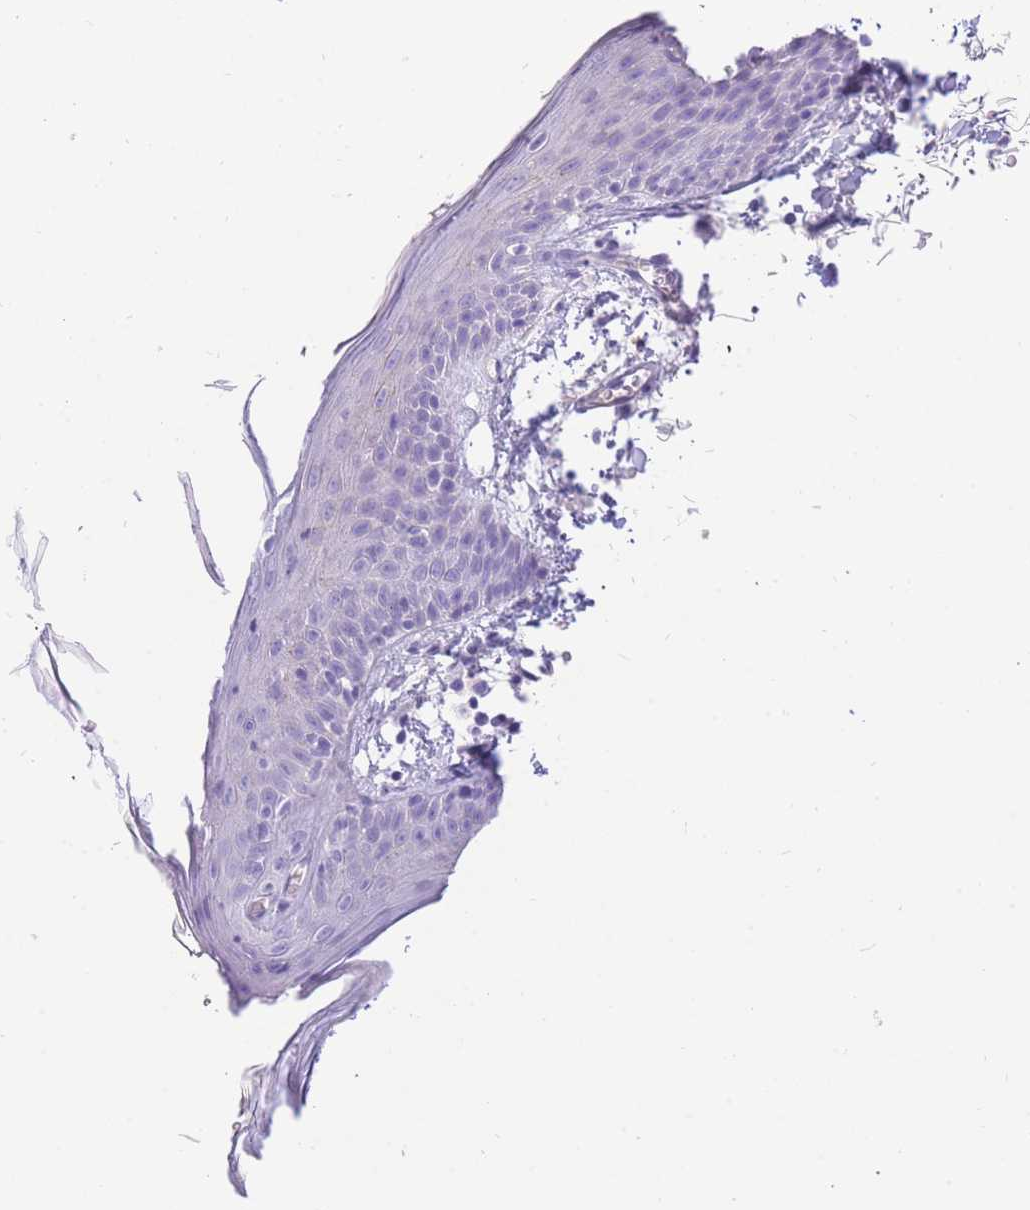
{"staining": {"intensity": "negative", "quantity": "none", "location": "none"}, "tissue": "skin", "cell_type": "Fibroblasts", "image_type": "normal", "snomed": [{"axis": "morphology", "description": "Normal tissue, NOS"}, {"axis": "topography", "description": "Skin"}], "caption": "Immunohistochemical staining of benign skin demonstrates no significant positivity in fibroblasts. The staining was performed using DAB (3,3'-diaminobenzidine) to visualize the protein expression in brown, while the nuclei were stained in blue with hematoxylin (Magnification: 20x).", "gene": "SULT1A1", "patient": {"sex": "male", "age": 79}}